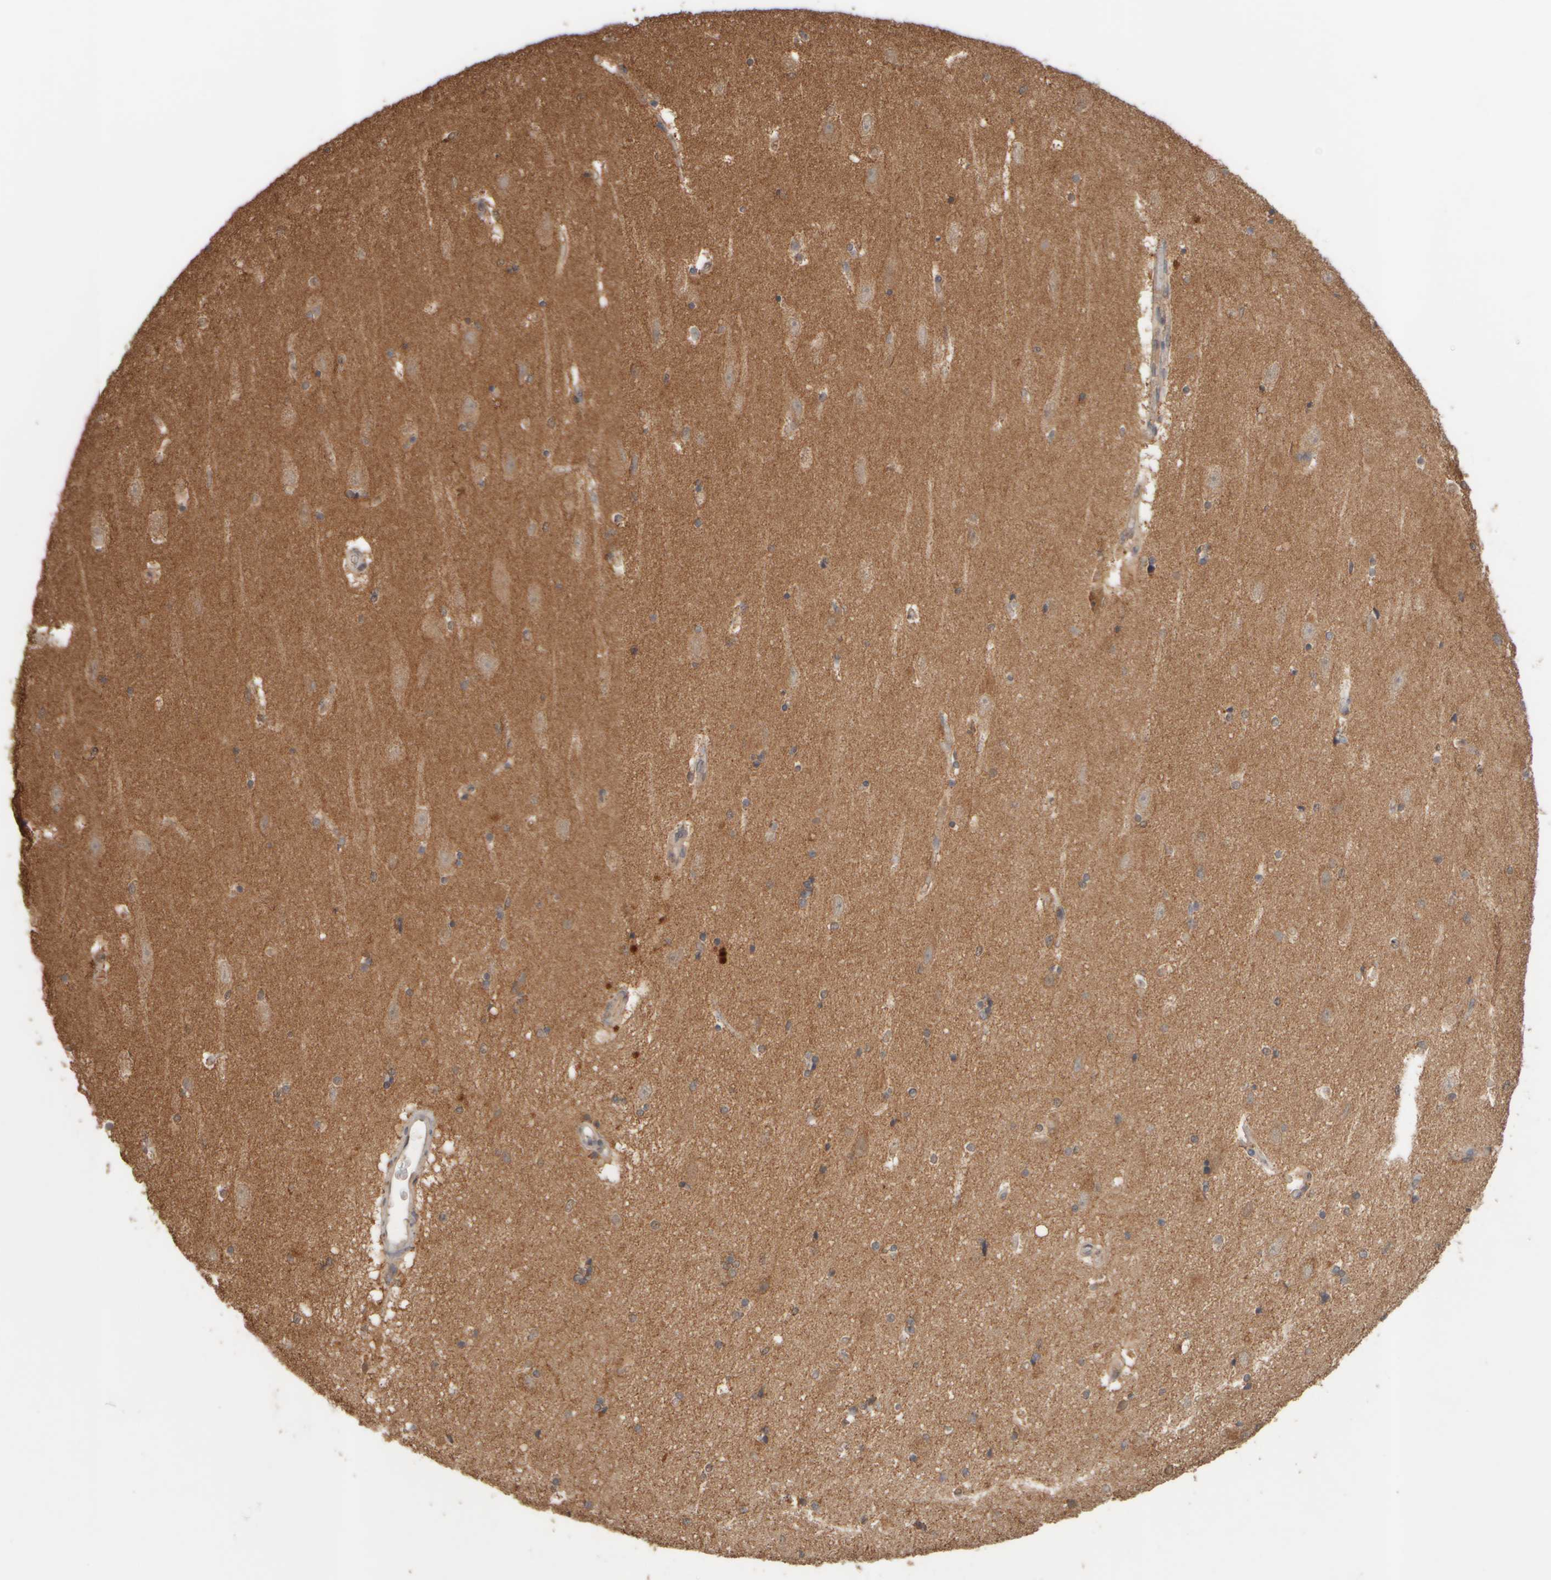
{"staining": {"intensity": "moderate", "quantity": ">75%", "location": "cytoplasmic/membranous"}, "tissue": "hippocampus", "cell_type": "Glial cells", "image_type": "normal", "snomed": [{"axis": "morphology", "description": "Normal tissue, NOS"}, {"axis": "topography", "description": "Hippocampus"}], "caption": "Protein analysis of unremarkable hippocampus displays moderate cytoplasmic/membranous positivity in about >75% of glial cells. Immunohistochemistry stains the protein of interest in brown and the nuclei are stained blue.", "gene": "EIF2B3", "patient": {"sex": "female", "age": 54}}